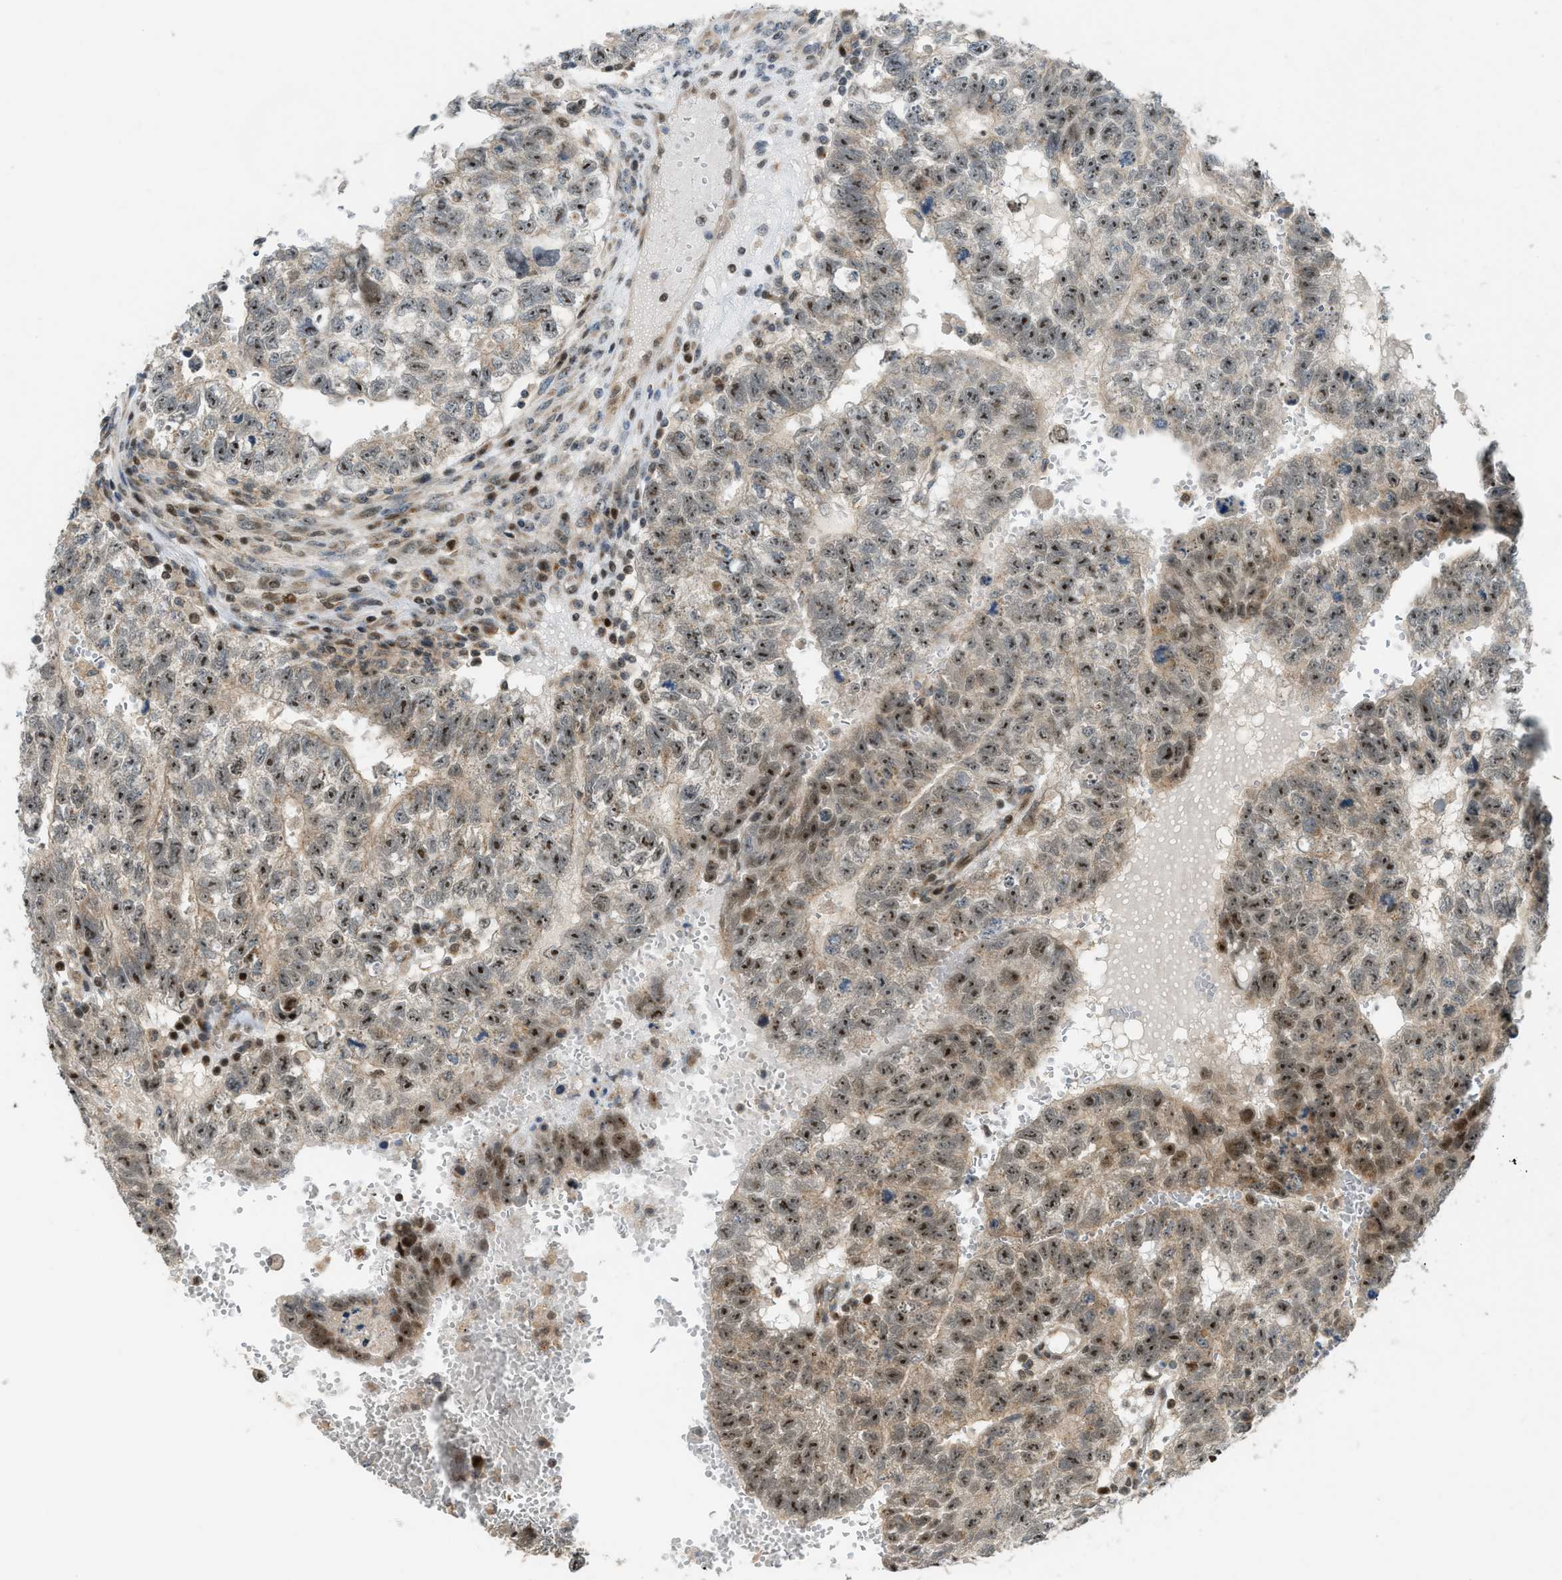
{"staining": {"intensity": "moderate", "quantity": ">75%", "location": "cytoplasmic/membranous,nuclear"}, "tissue": "testis cancer", "cell_type": "Tumor cells", "image_type": "cancer", "snomed": [{"axis": "morphology", "description": "Seminoma, NOS"}, {"axis": "morphology", "description": "Carcinoma, Embryonal, NOS"}, {"axis": "topography", "description": "Testis"}], "caption": "Brown immunohistochemical staining in human embryonal carcinoma (testis) reveals moderate cytoplasmic/membranous and nuclear staining in about >75% of tumor cells.", "gene": "CCDC186", "patient": {"sex": "male", "age": 38}}